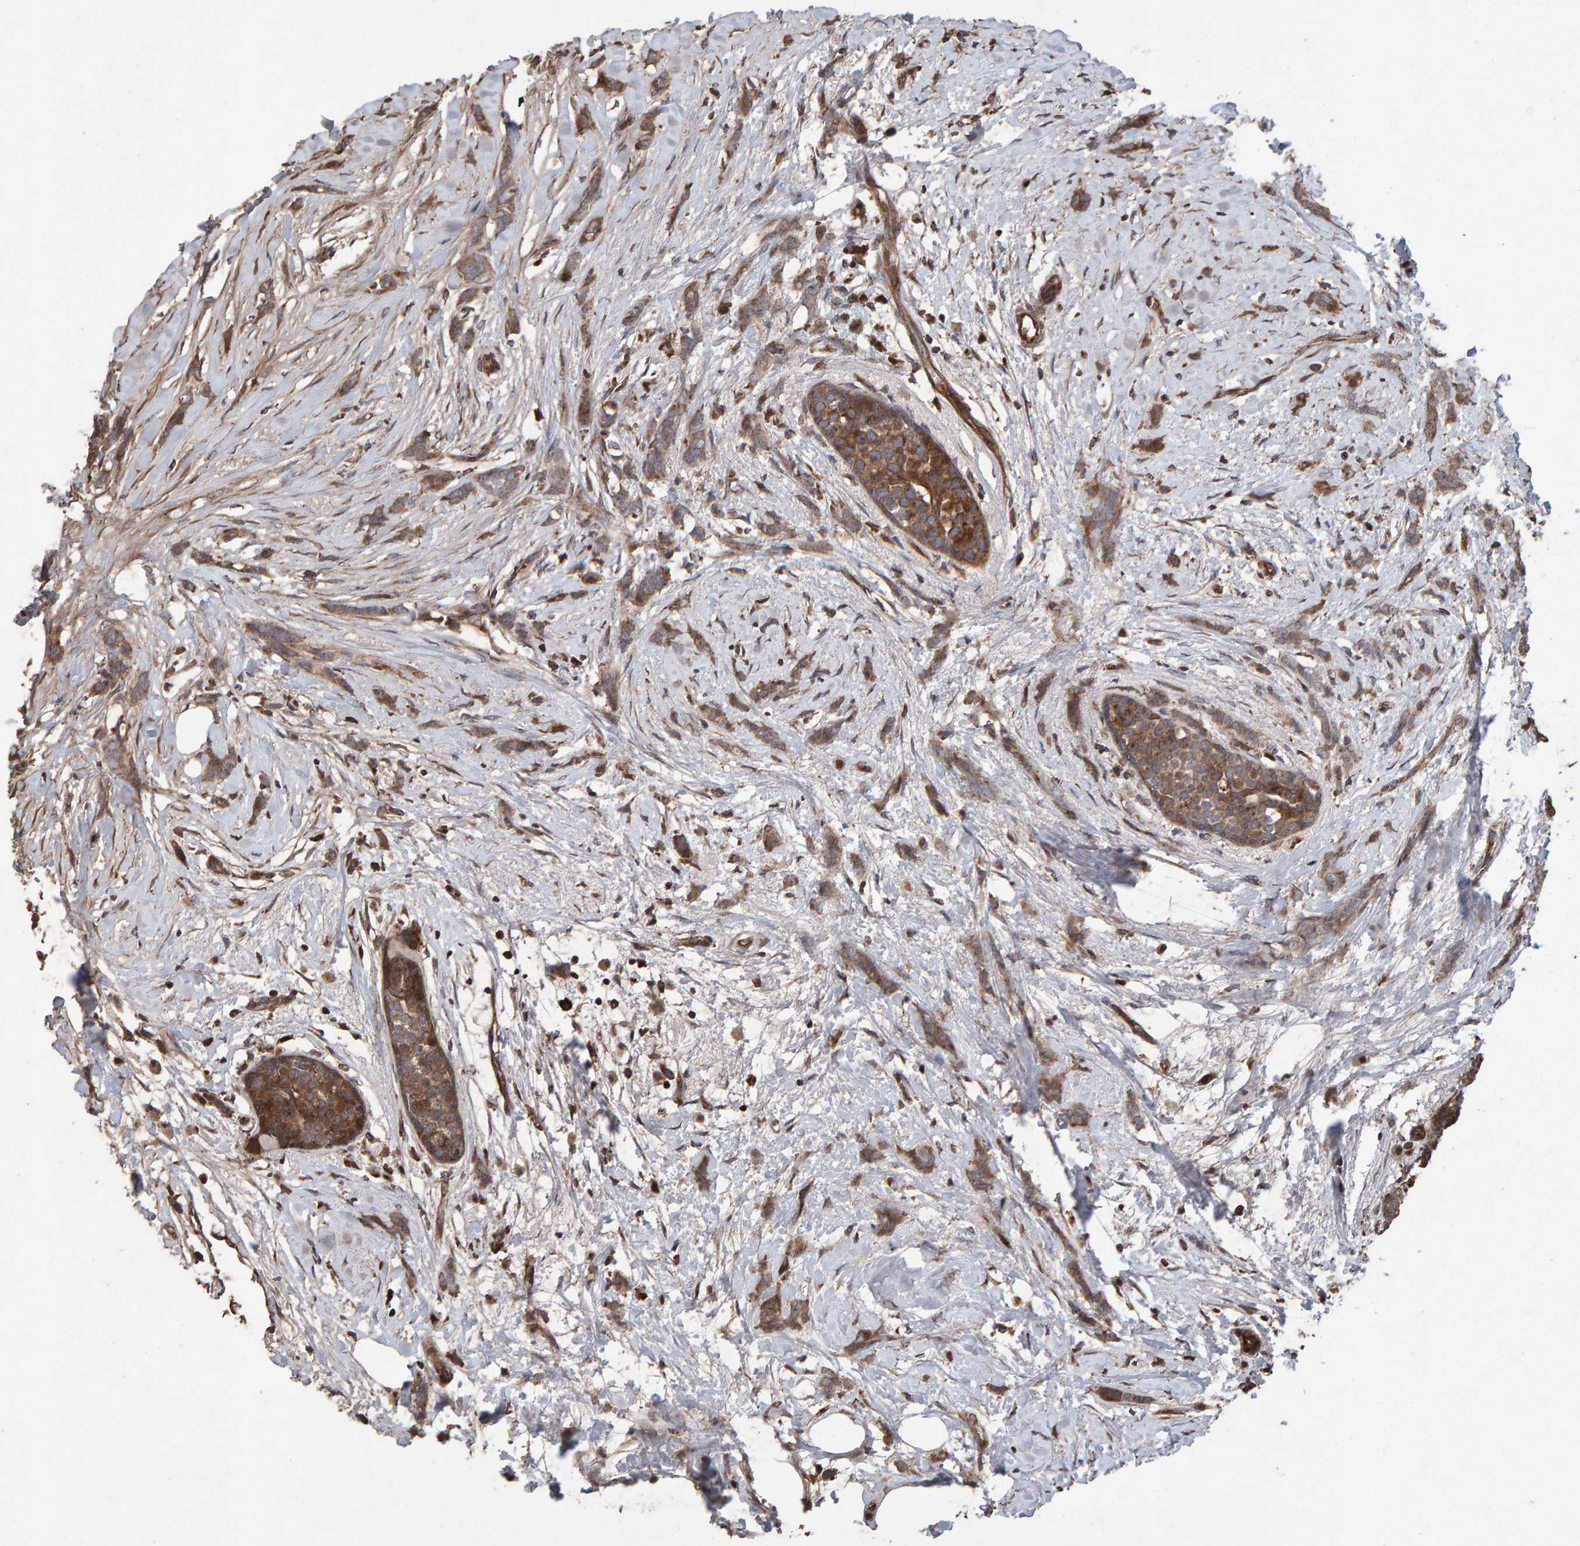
{"staining": {"intensity": "moderate", "quantity": ">75%", "location": "cytoplasmic/membranous"}, "tissue": "breast cancer", "cell_type": "Tumor cells", "image_type": "cancer", "snomed": [{"axis": "morphology", "description": "Lobular carcinoma, in situ"}, {"axis": "morphology", "description": "Lobular carcinoma"}, {"axis": "topography", "description": "Breast"}], "caption": "DAB (3,3'-diaminobenzidine) immunohistochemical staining of breast cancer (lobular carcinoma) displays moderate cytoplasmic/membranous protein staining in approximately >75% of tumor cells. The protein is stained brown, and the nuclei are stained in blue (DAB (3,3'-diaminobenzidine) IHC with brightfield microscopy, high magnification).", "gene": "OSBP2", "patient": {"sex": "female", "age": 41}}